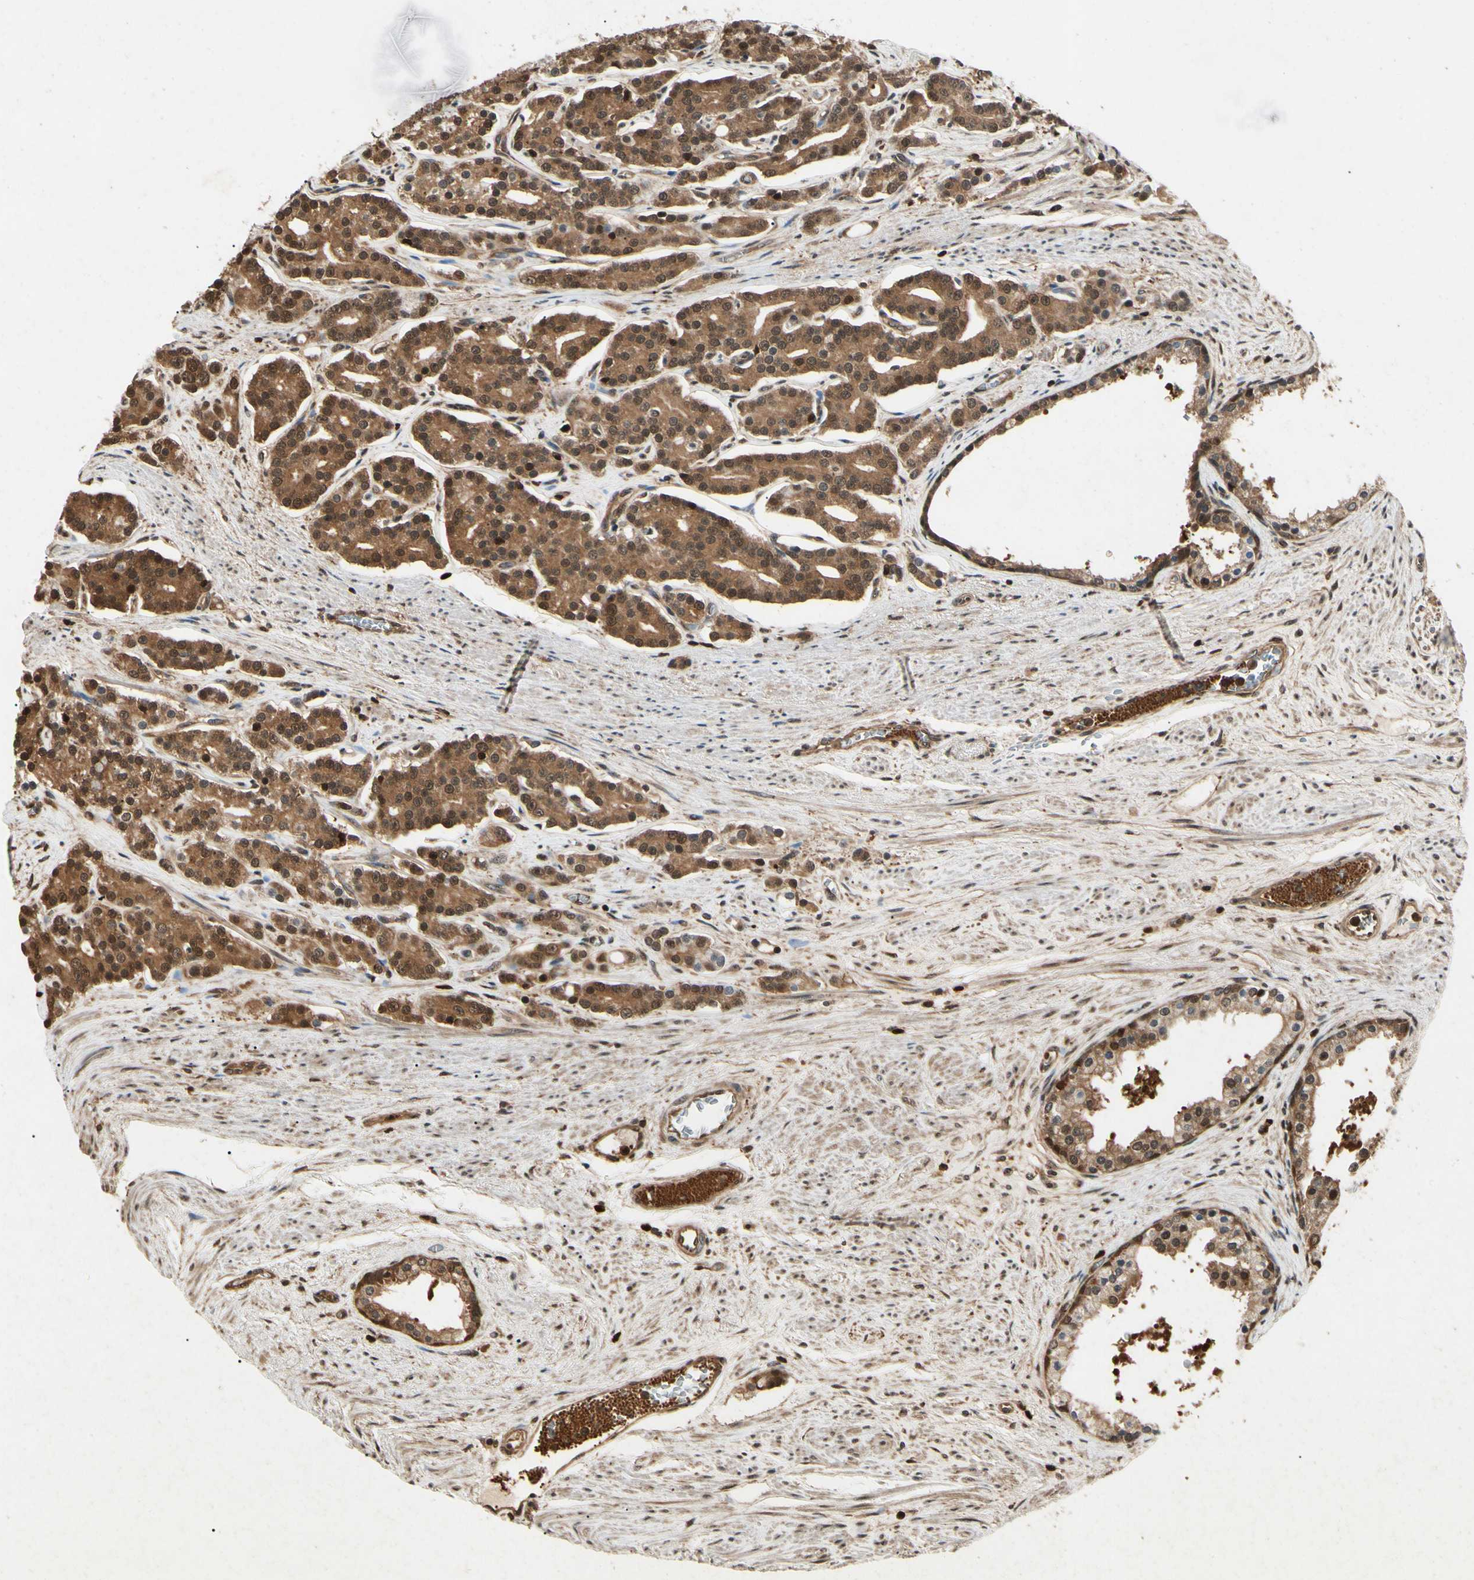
{"staining": {"intensity": "moderate", "quantity": ">75%", "location": "cytoplasmic/membranous,nuclear"}, "tissue": "prostate cancer", "cell_type": "Tumor cells", "image_type": "cancer", "snomed": [{"axis": "morphology", "description": "Adenocarcinoma, Low grade"}, {"axis": "topography", "description": "Prostate"}], "caption": "An image showing moderate cytoplasmic/membranous and nuclear expression in about >75% of tumor cells in prostate adenocarcinoma (low-grade), as visualized by brown immunohistochemical staining.", "gene": "YWHAQ", "patient": {"sex": "male", "age": 63}}